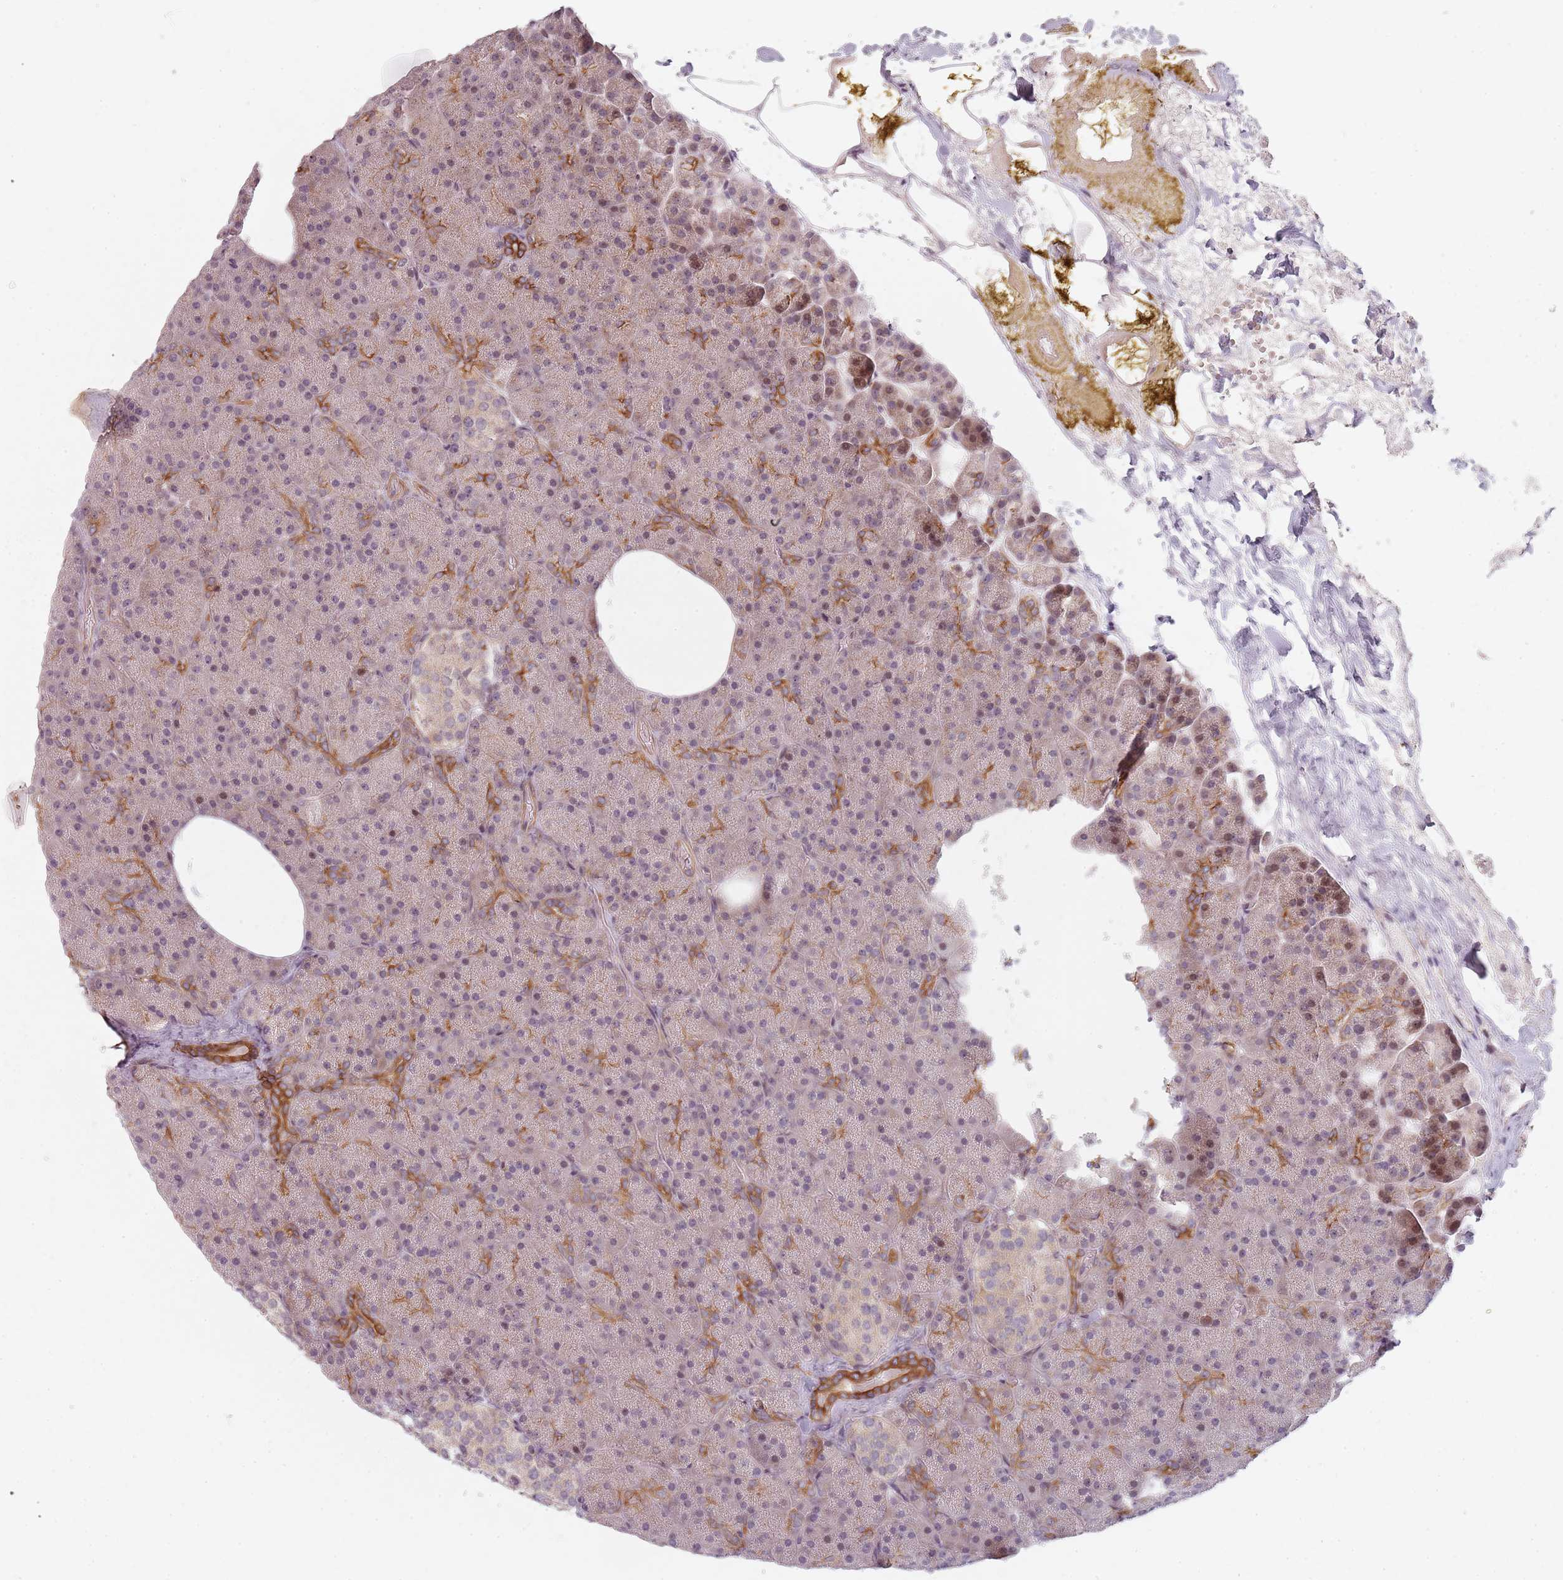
{"staining": {"intensity": "strong", "quantity": "25%-75%", "location": "cytoplasmic/membranous"}, "tissue": "pancreas", "cell_type": "Exocrine glandular cells", "image_type": "normal", "snomed": [{"axis": "morphology", "description": "Normal tissue, NOS"}, {"axis": "morphology", "description": "Carcinoid, malignant, NOS"}, {"axis": "topography", "description": "Pancreas"}], "caption": "Immunohistochemistry (IHC) image of benign pancreas: human pancreas stained using IHC exhibits high levels of strong protein expression localized specifically in the cytoplasmic/membranous of exocrine glandular cells, appearing as a cytoplasmic/membranous brown color.", "gene": "RPS6KA2", "patient": {"sex": "female", "age": 35}}